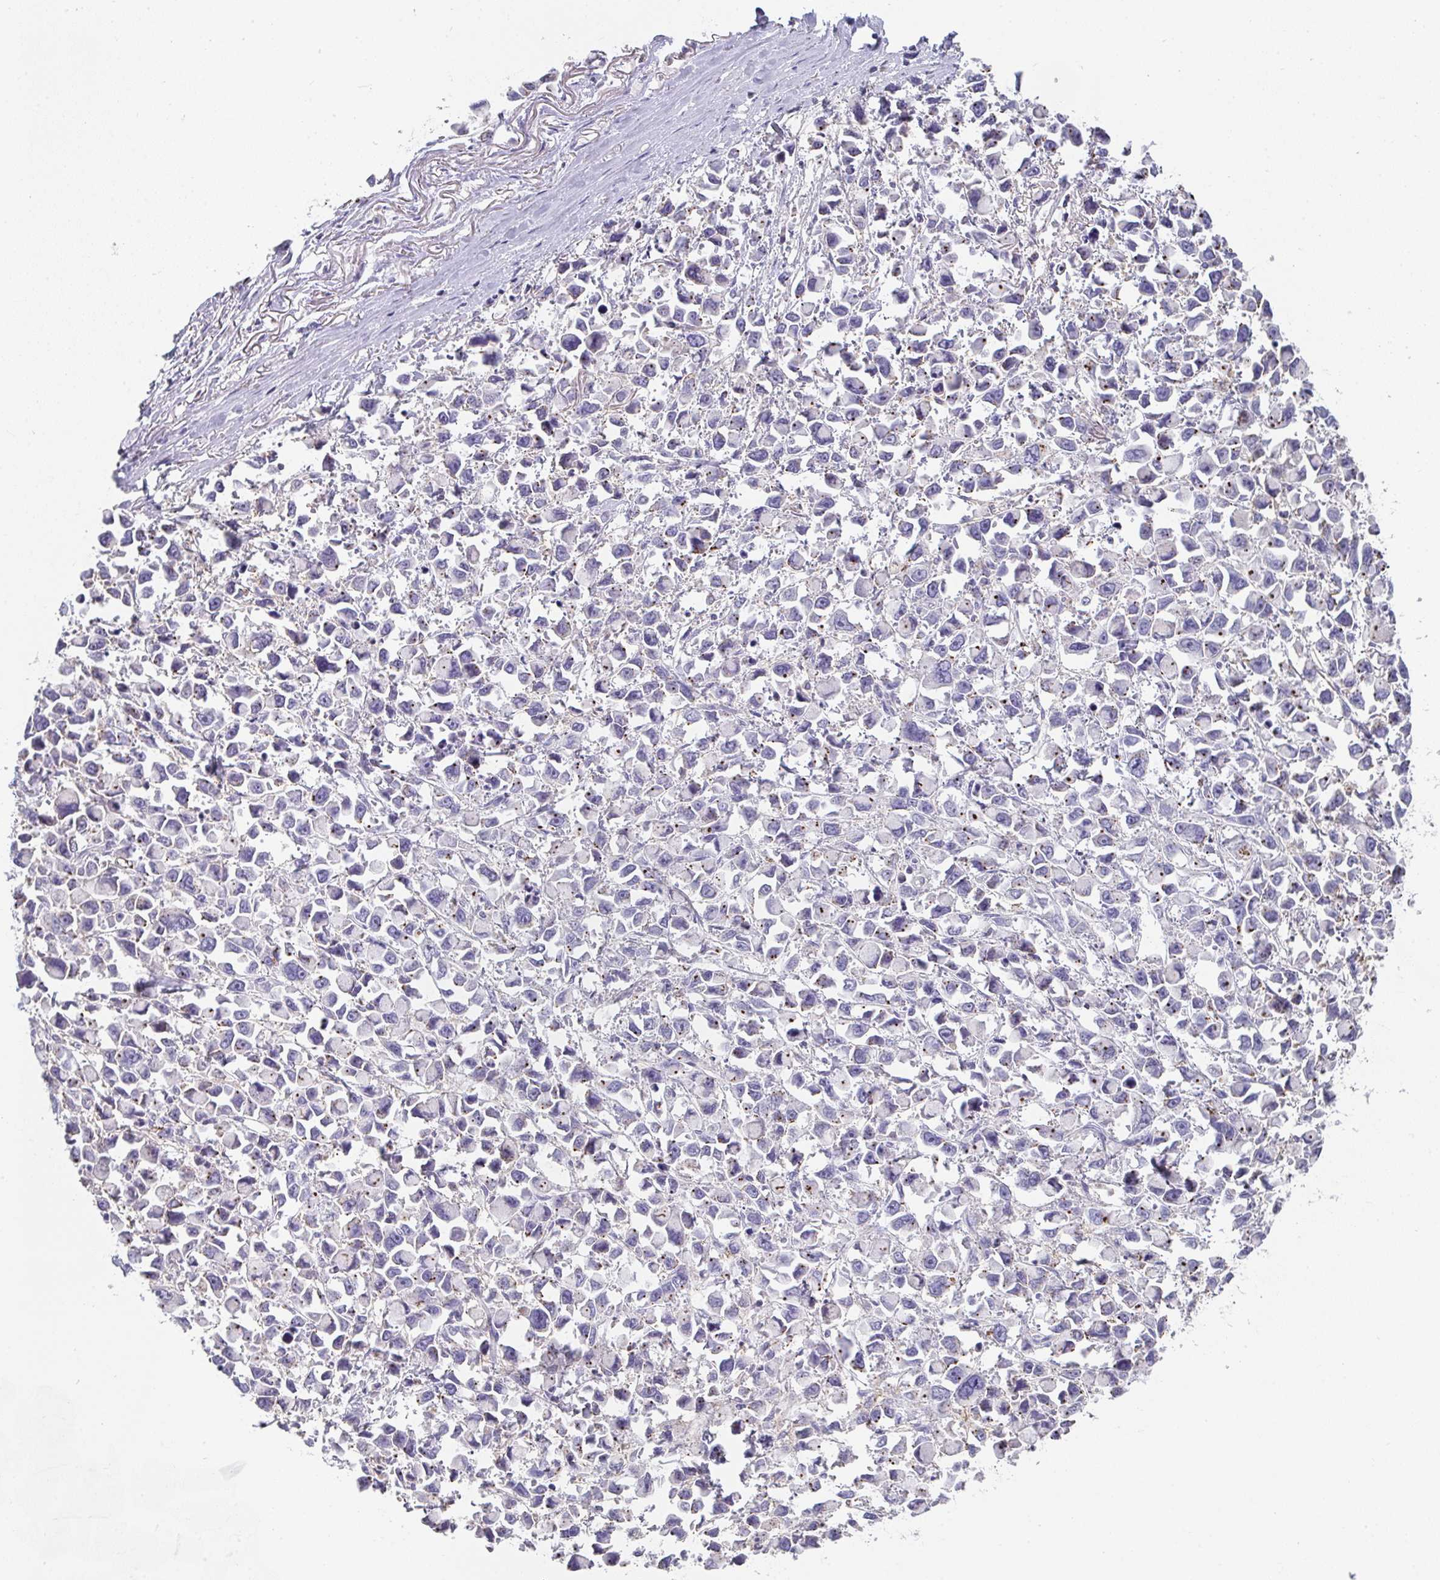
{"staining": {"intensity": "negative", "quantity": "none", "location": "none"}, "tissue": "stomach cancer", "cell_type": "Tumor cells", "image_type": "cancer", "snomed": [{"axis": "morphology", "description": "Adenocarcinoma, NOS"}, {"axis": "topography", "description": "Stomach"}], "caption": "Immunohistochemistry micrograph of human stomach cancer stained for a protein (brown), which displays no expression in tumor cells. (Stains: DAB immunohistochemistry (IHC) with hematoxylin counter stain, Microscopy: brightfield microscopy at high magnification).", "gene": "CHMP5", "patient": {"sex": "female", "age": 81}}